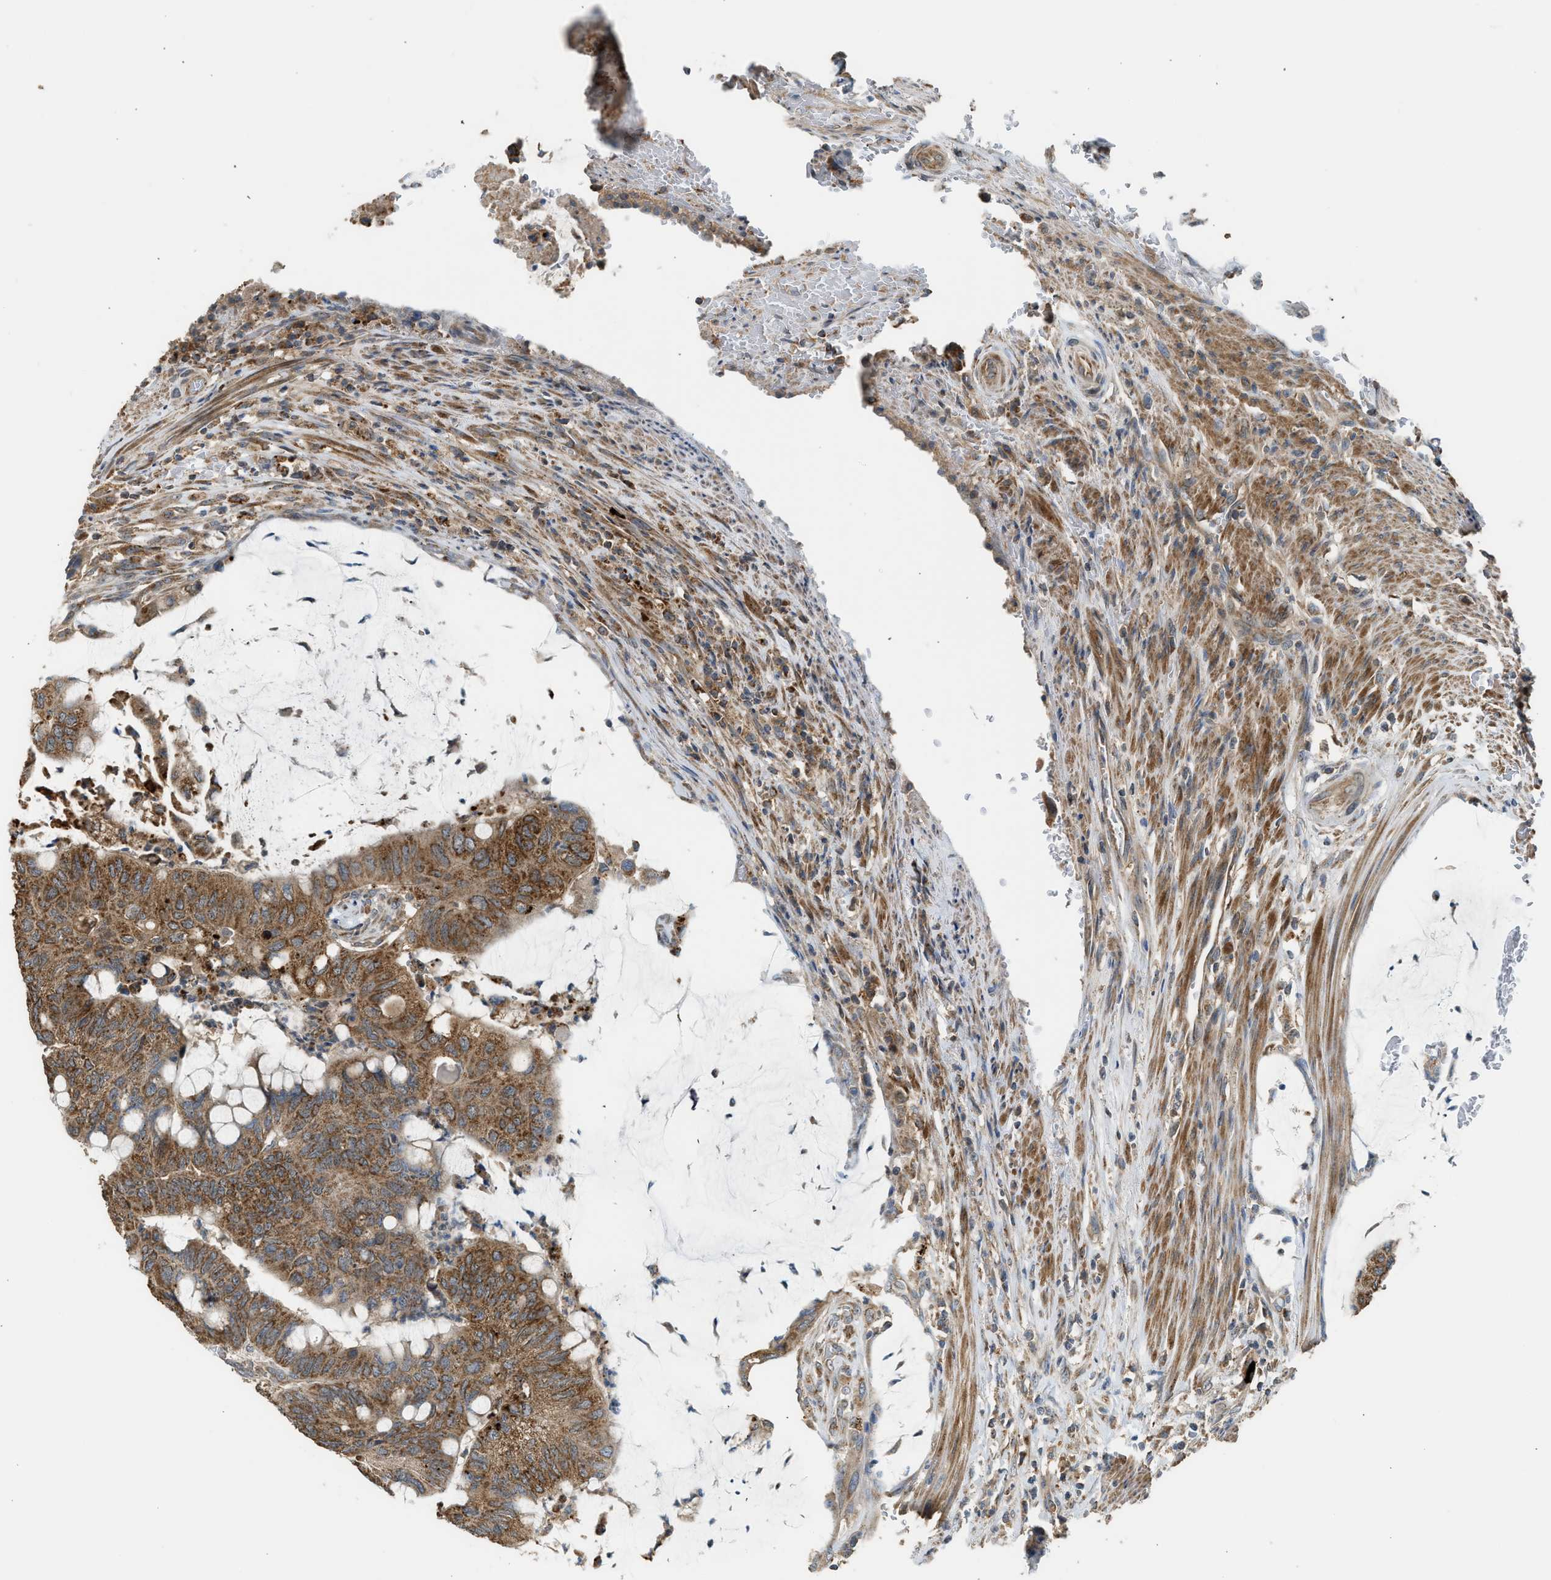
{"staining": {"intensity": "strong", "quantity": ">75%", "location": "cytoplasmic/membranous"}, "tissue": "colorectal cancer", "cell_type": "Tumor cells", "image_type": "cancer", "snomed": [{"axis": "morphology", "description": "Normal tissue, NOS"}, {"axis": "morphology", "description": "Adenocarcinoma, NOS"}, {"axis": "topography", "description": "Rectum"}], "caption": "The immunohistochemical stain shows strong cytoplasmic/membranous positivity in tumor cells of colorectal cancer tissue. The staining was performed using DAB (3,3'-diaminobenzidine), with brown indicating positive protein expression. Nuclei are stained blue with hematoxylin.", "gene": "STARD3", "patient": {"sex": "male", "age": 92}}